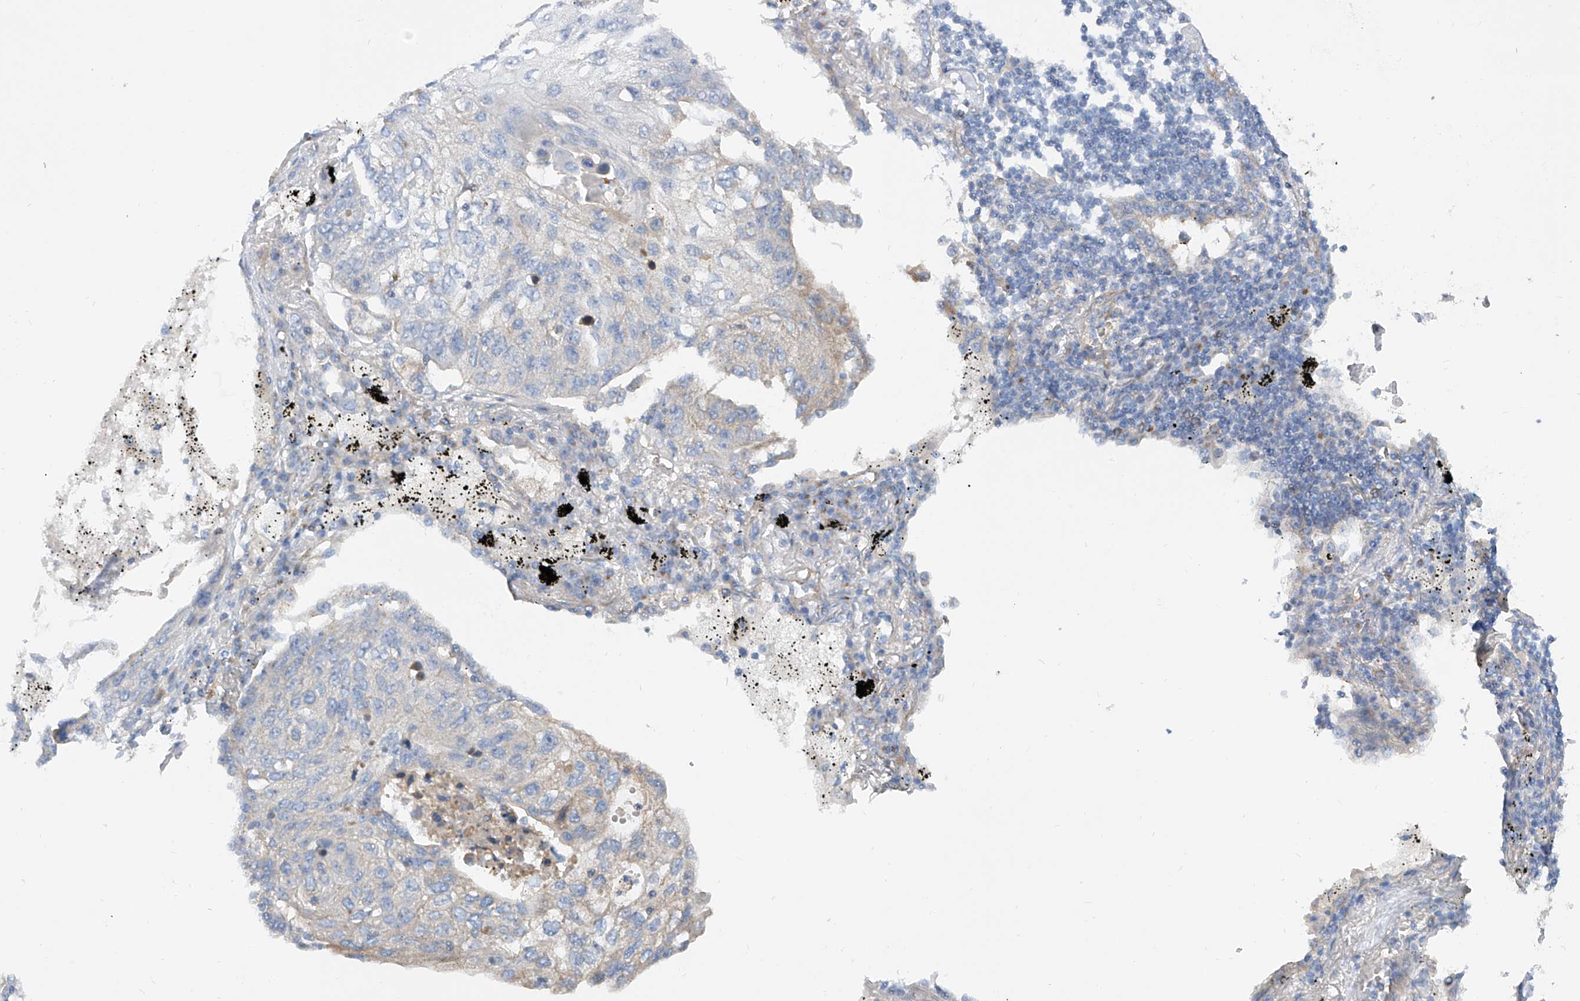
{"staining": {"intensity": "negative", "quantity": "none", "location": "none"}, "tissue": "lung cancer", "cell_type": "Tumor cells", "image_type": "cancer", "snomed": [{"axis": "morphology", "description": "Squamous cell carcinoma, NOS"}, {"axis": "topography", "description": "Lung"}], "caption": "The micrograph reveals no staining of tumor cells in lung cancer (squamous cell carcinoma).", "gene": "TMEM209", "patient": {"sex": "female", "age": 63}}